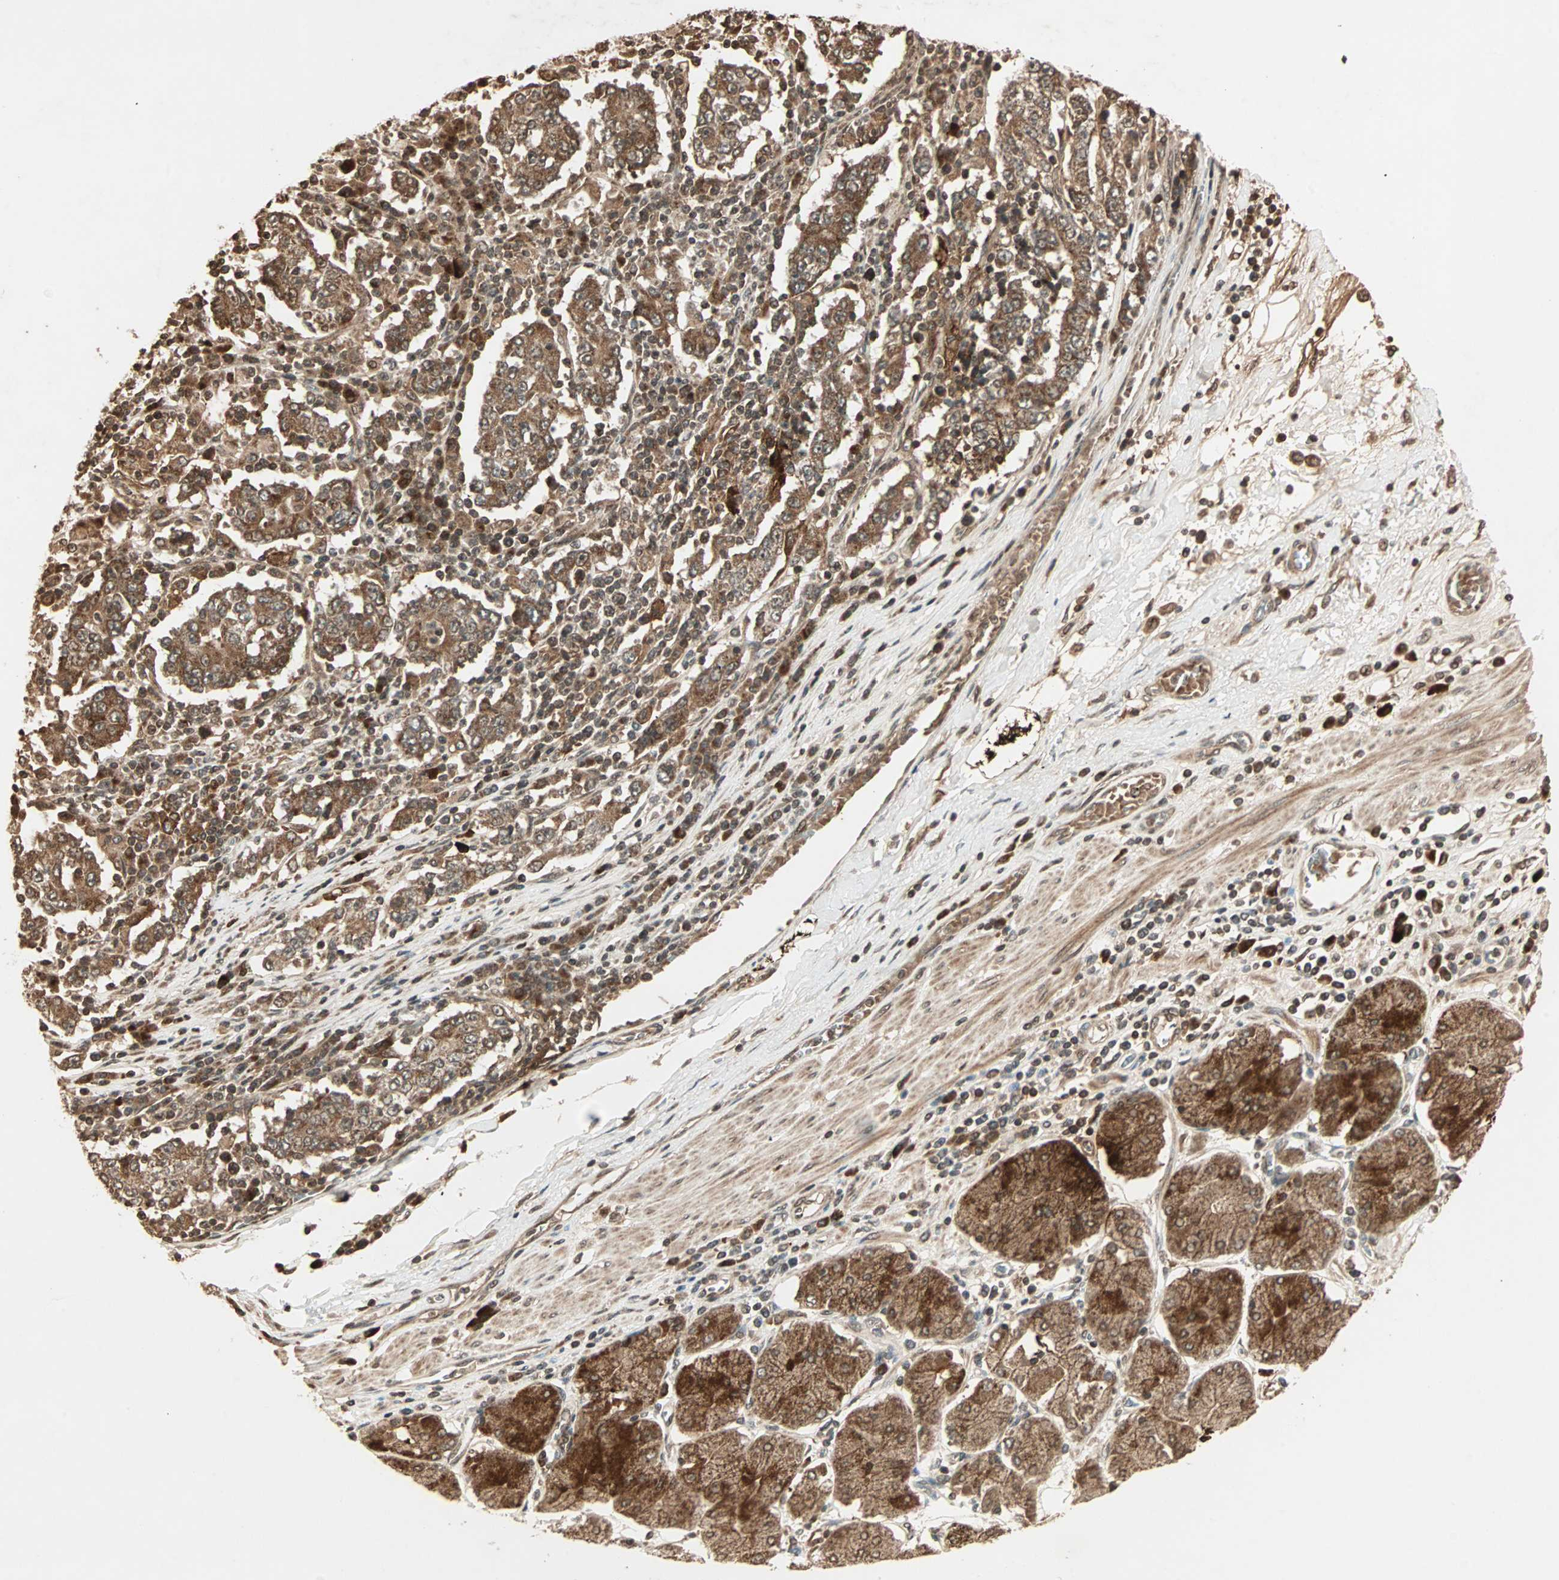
{"staining": {"intensity": "strong", "quantity": ">75%", "location": "cytoplasmic/membranous"}, "tissue": "stomach cancer", "cell_type": "Tumor cells", "image_type": "cancer", "snomed": [{"axis": "morphology", "description": "Normal tissue, NOS"}, {"axis": "morphology", "description": "Adenocarcinoma, NOS"}, {"axis": "topography", "description": "Stomach, upper"}, {"axis": "topography", "description": "Stomach"}], "caption": "The image demonstrates immunohistochemical staining of adenocarcinoma (stomach). There is strong cytoplasmic/membranous positivity is present in approximately >75% of tumor cells.", "gene": "RFFL", "patient": {"sex": "male", "age": 59}}